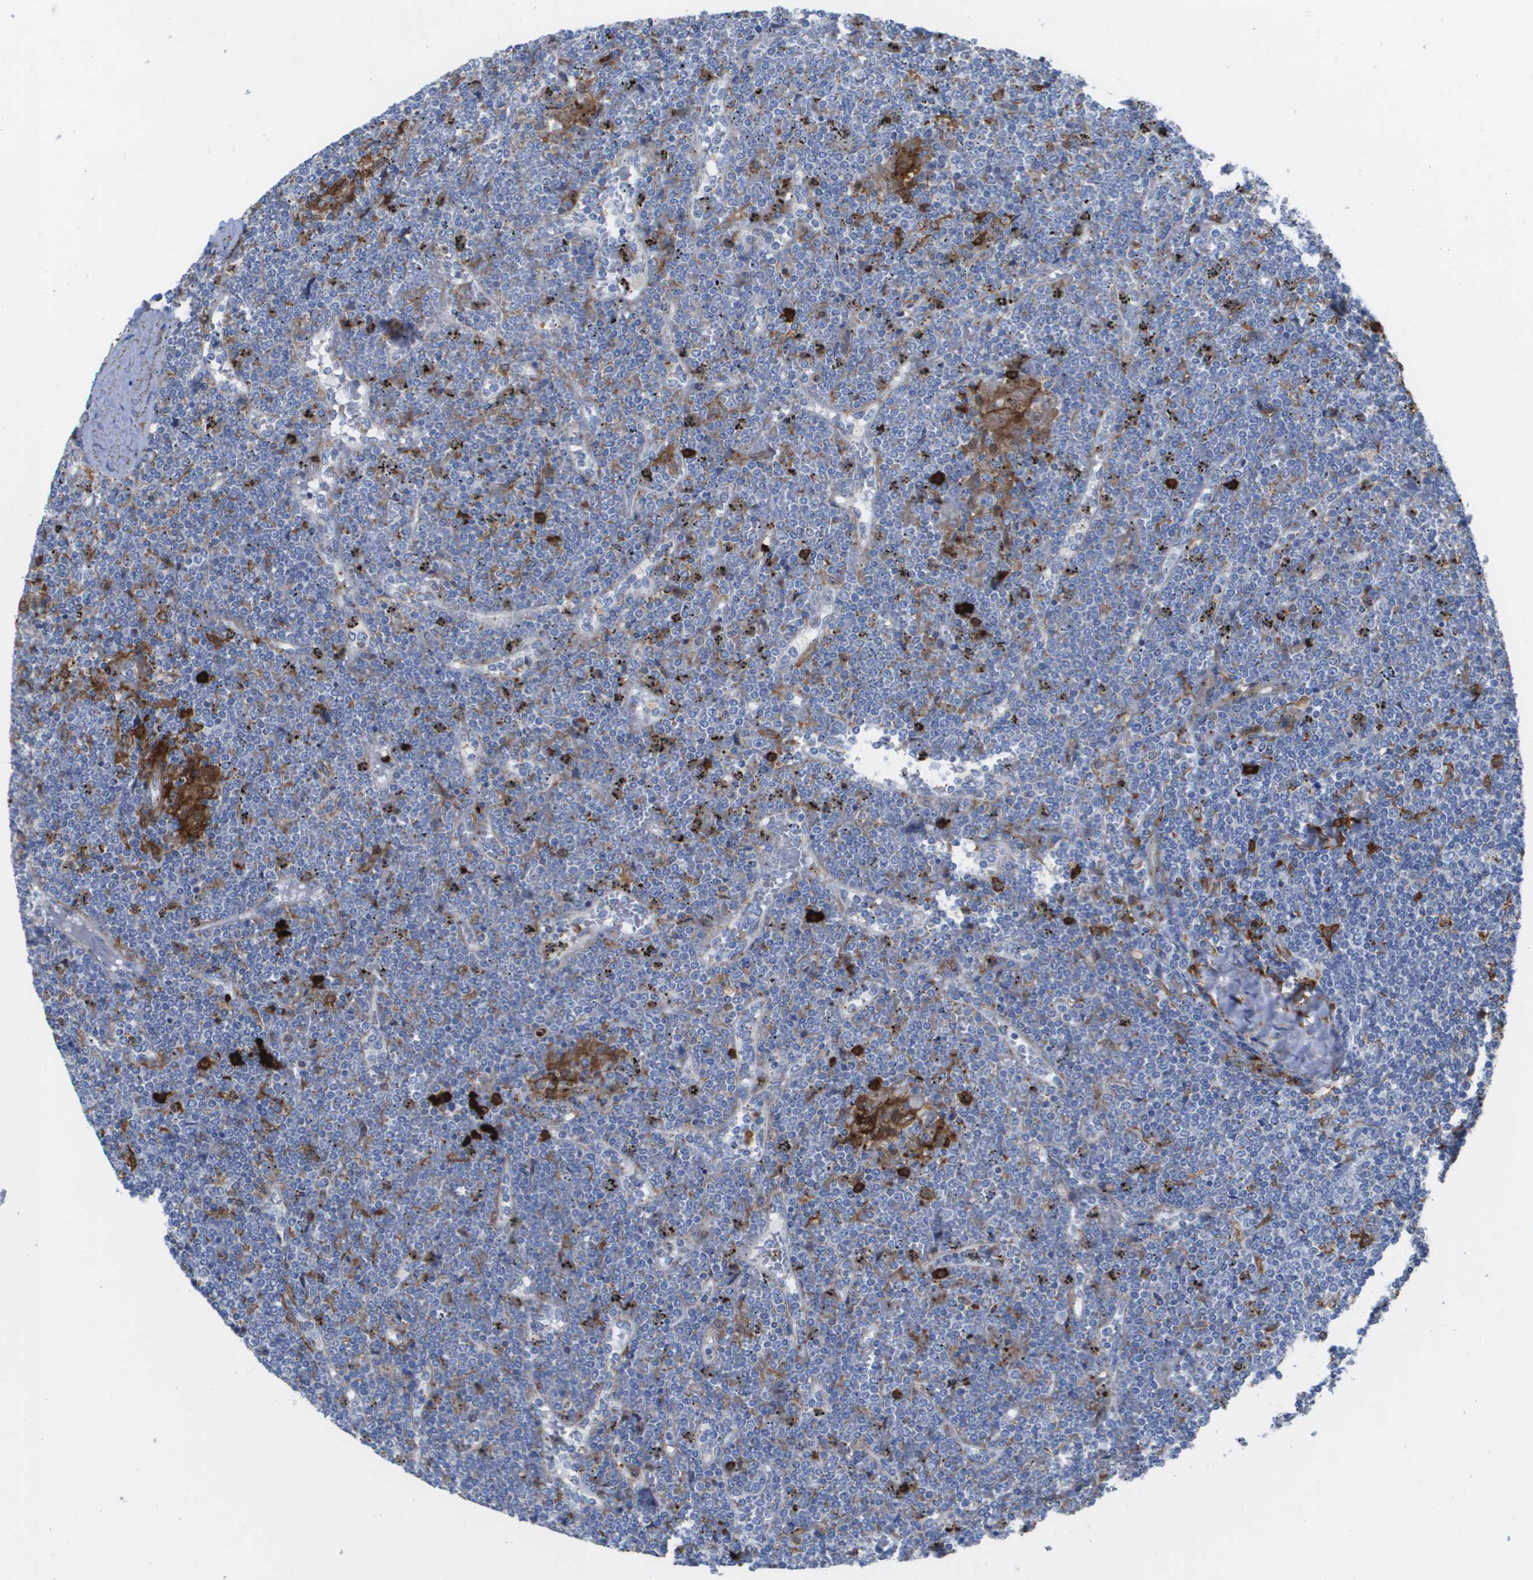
{"staining": {"intensity": "negative", "quantity": "none", "location": "none"}, "tissue": "lymphoma", "cell_type": "Tumor cells", "image_type": "cancer", "snomed": [{"axis": "morphology", "description": "Malignant lymphoma, non-Hodgkin's type, Low grade"}, {"axis": "topography", "description": "Spleen"}], "caption": "Immunohistochemical staining of malignant lymphoma, non-Hodgkin's type (low-grade) demonstrates no significant expression in tumor cells. The staining was performed using DAB to visualize the protein expression in brown, while the nuclei were stained in blue with hematoxylin (Magnification: 20x).", "gene": "SLC37A2", "patient": {"sex": "female", "age": 19}}